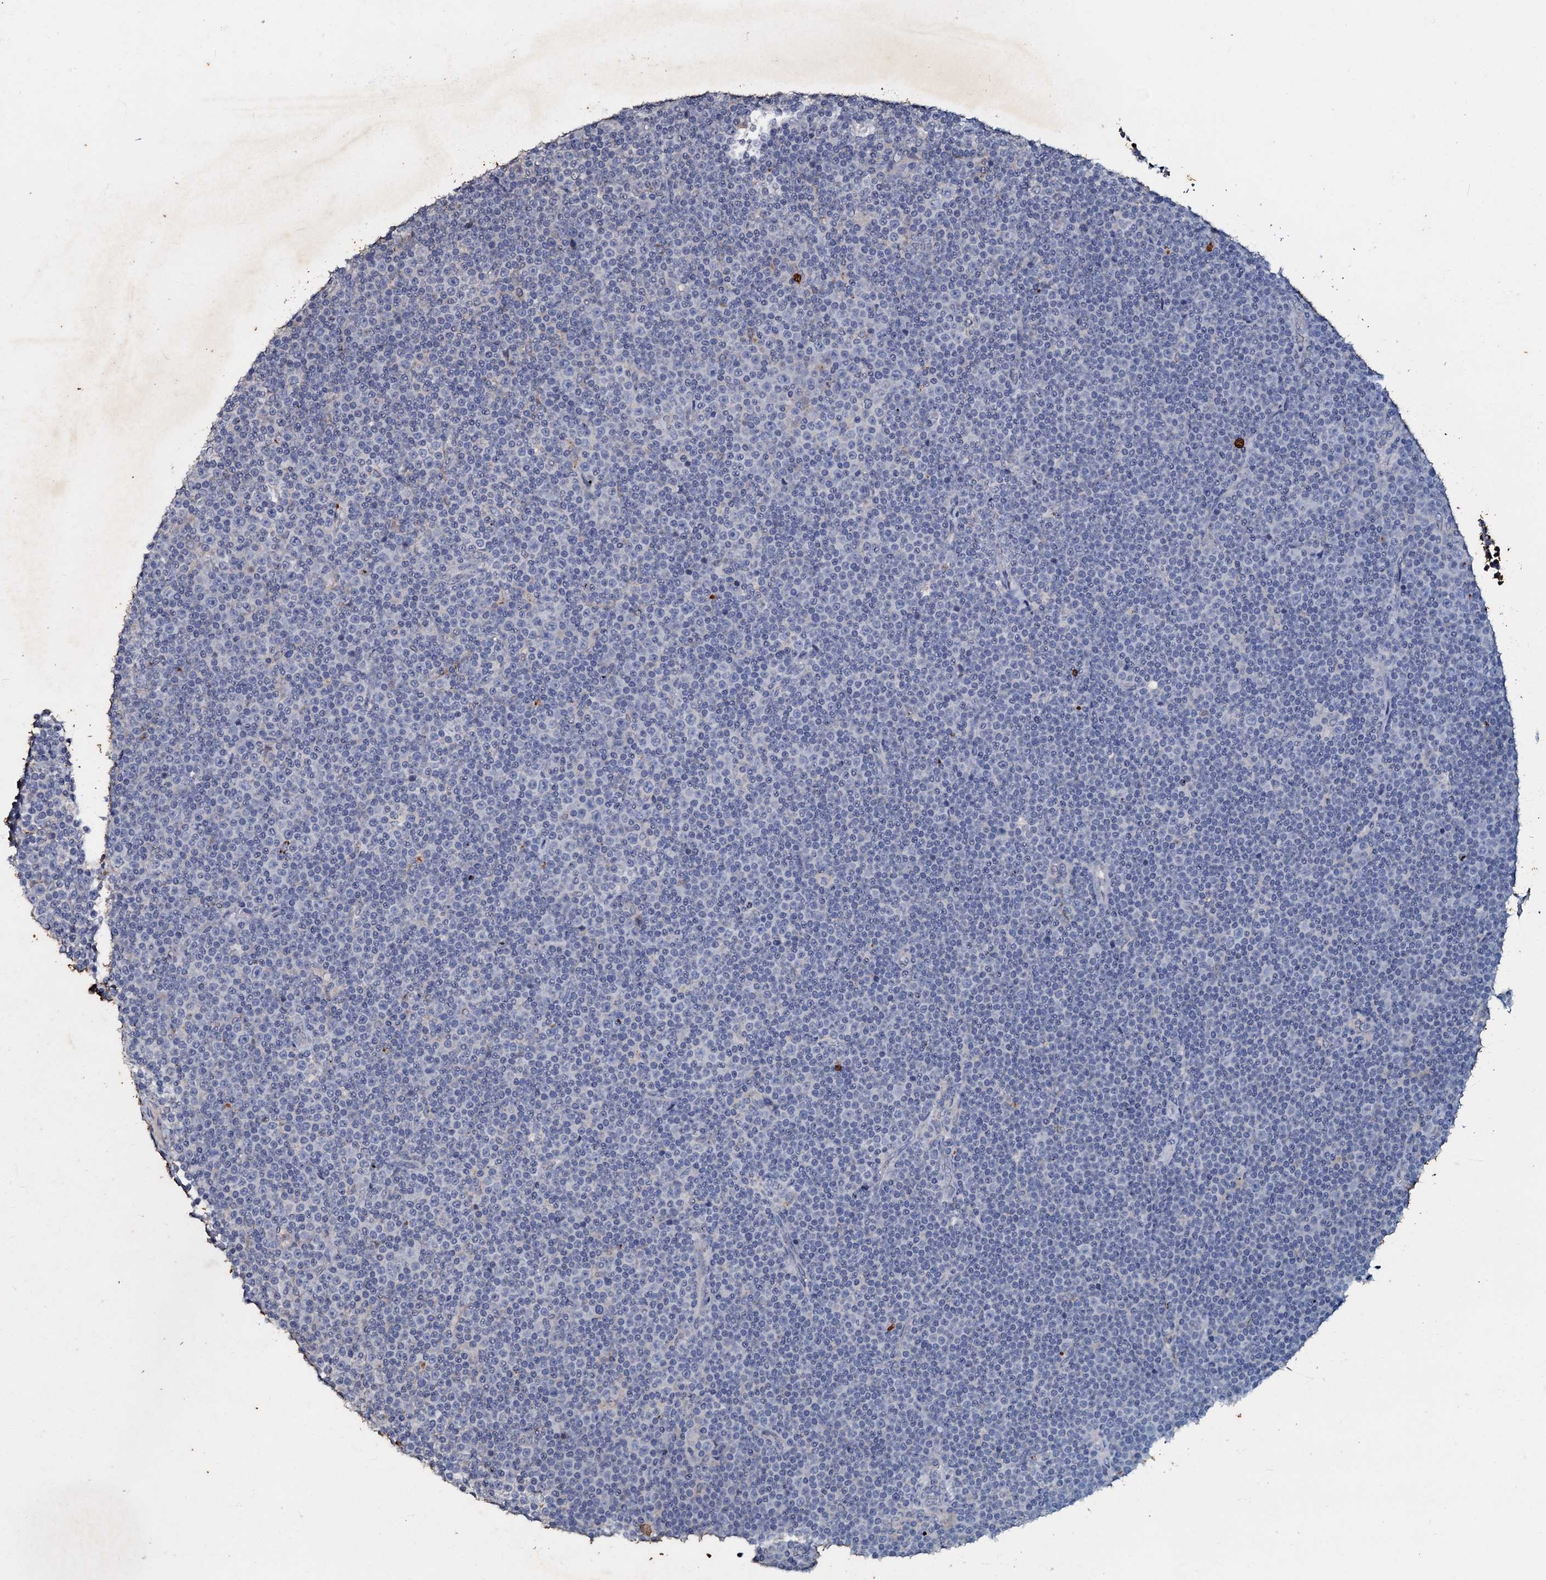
{"staining": {"intensity": "negative", "quantity": "none", "location": "none"}, "tissue": "lymphoma", "cell_type": "Tumor cells", "image_type": "cancer", "snomed": [{"axis": "morphology", "description": "Malignant lymphoma, non-Hodgkin's type, Low grade"}, {"axis": "topography", "description": "Lymph node"}], "caption": "The IHC image has no significant staining in tumor cells of lymphoma tissue.", "gene": "MANSC4", "patient": {"sex": "female", "age": 67}}